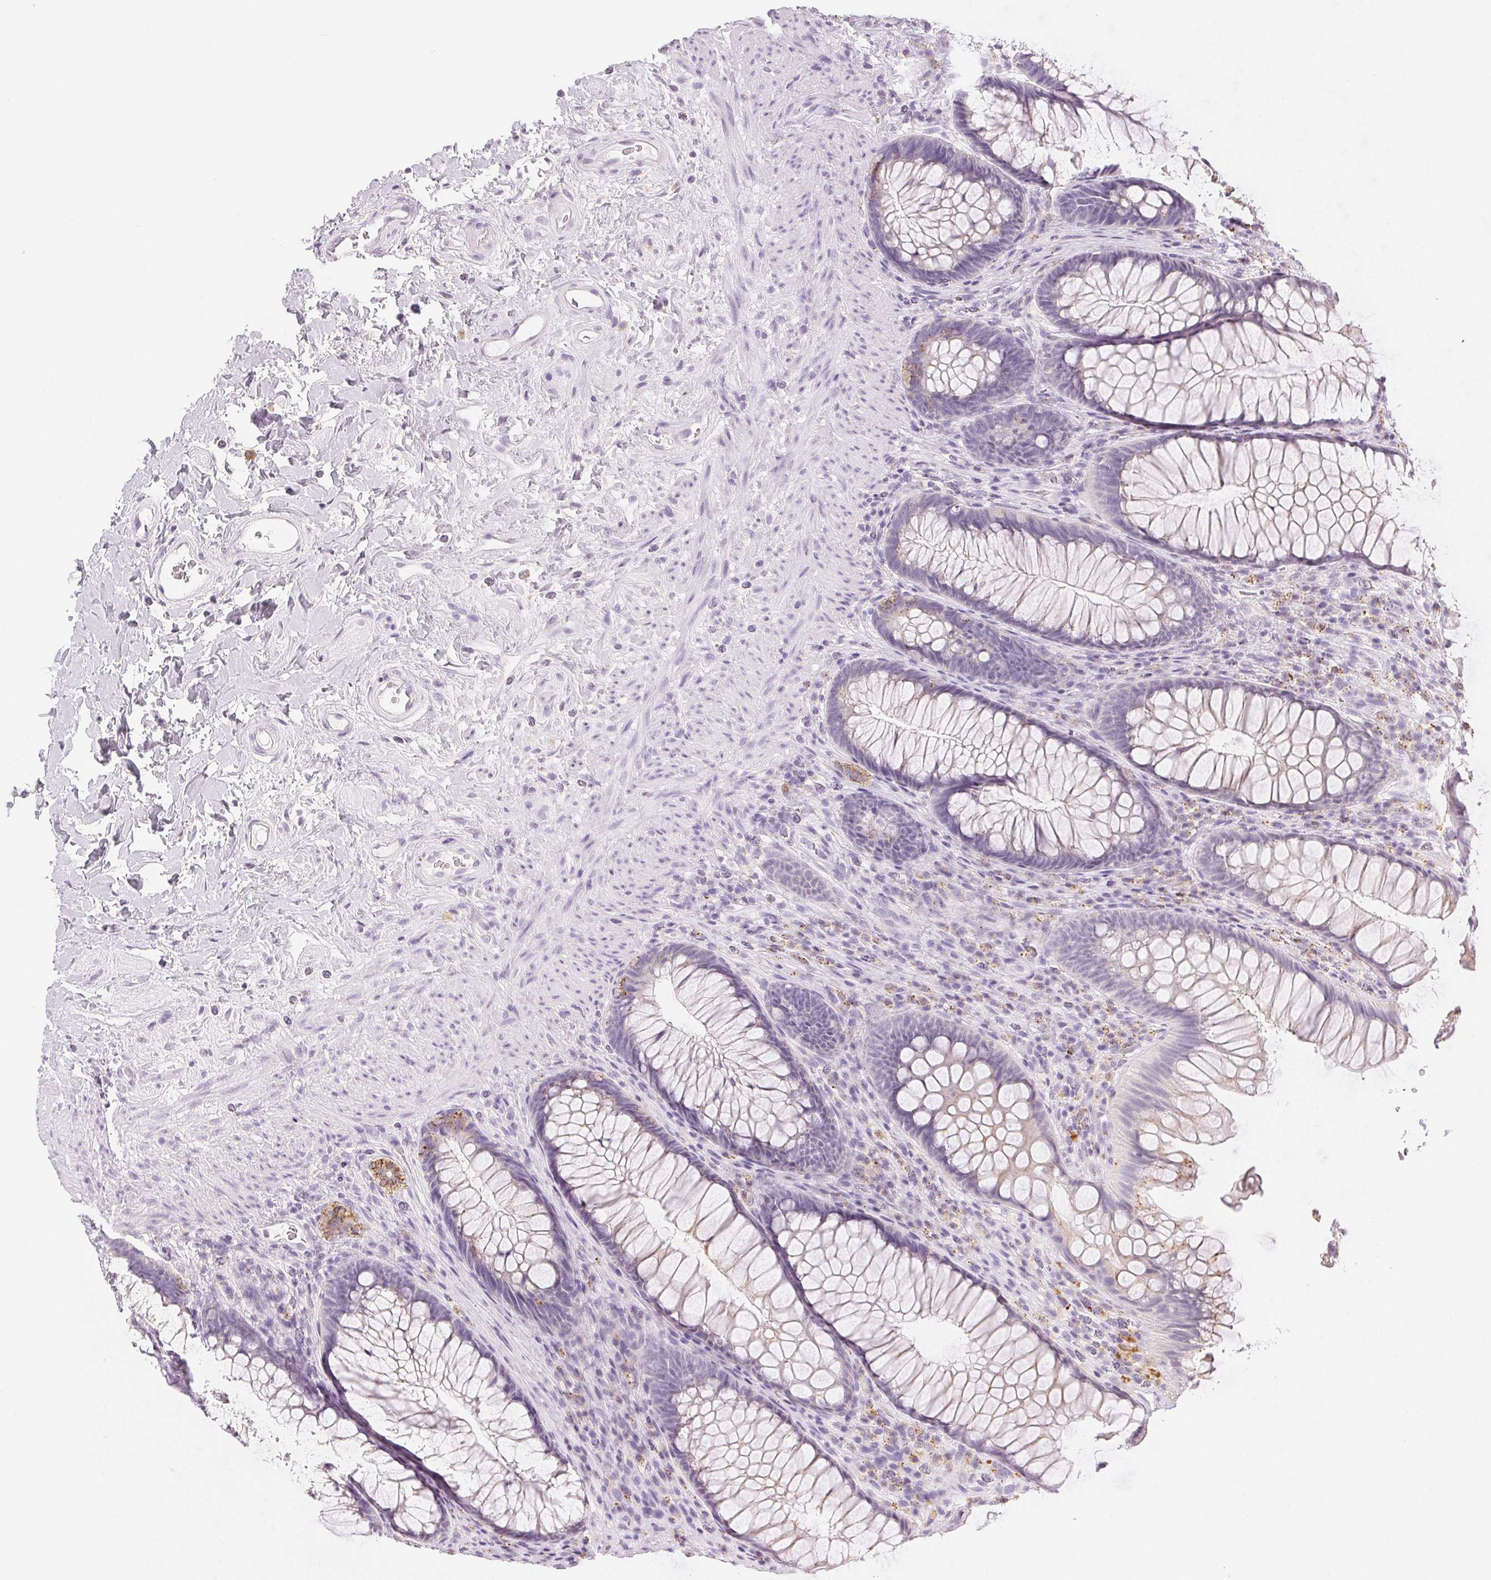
{"staining": {"intensity": "negative", "quantity": "none", "location": "none"}, "tissue": "rectum", "cell_type": "Glandular cells", "image_type": "normal", "snomed": [{"axis": "morphology", "description": "Normal tissue, NOS"}, {"axis": "topography", "description": "Smooth muscle"}, {"axis": "topography", "description": "Rectum"}], "caption": "Glandular cells are negative for brown protein staining in normal rectum. (Immunohistochemistry, brightfield microscopy, high magnification).", "gene": "SLC5A2", "patient": {"sex": "male", "age": 53}}